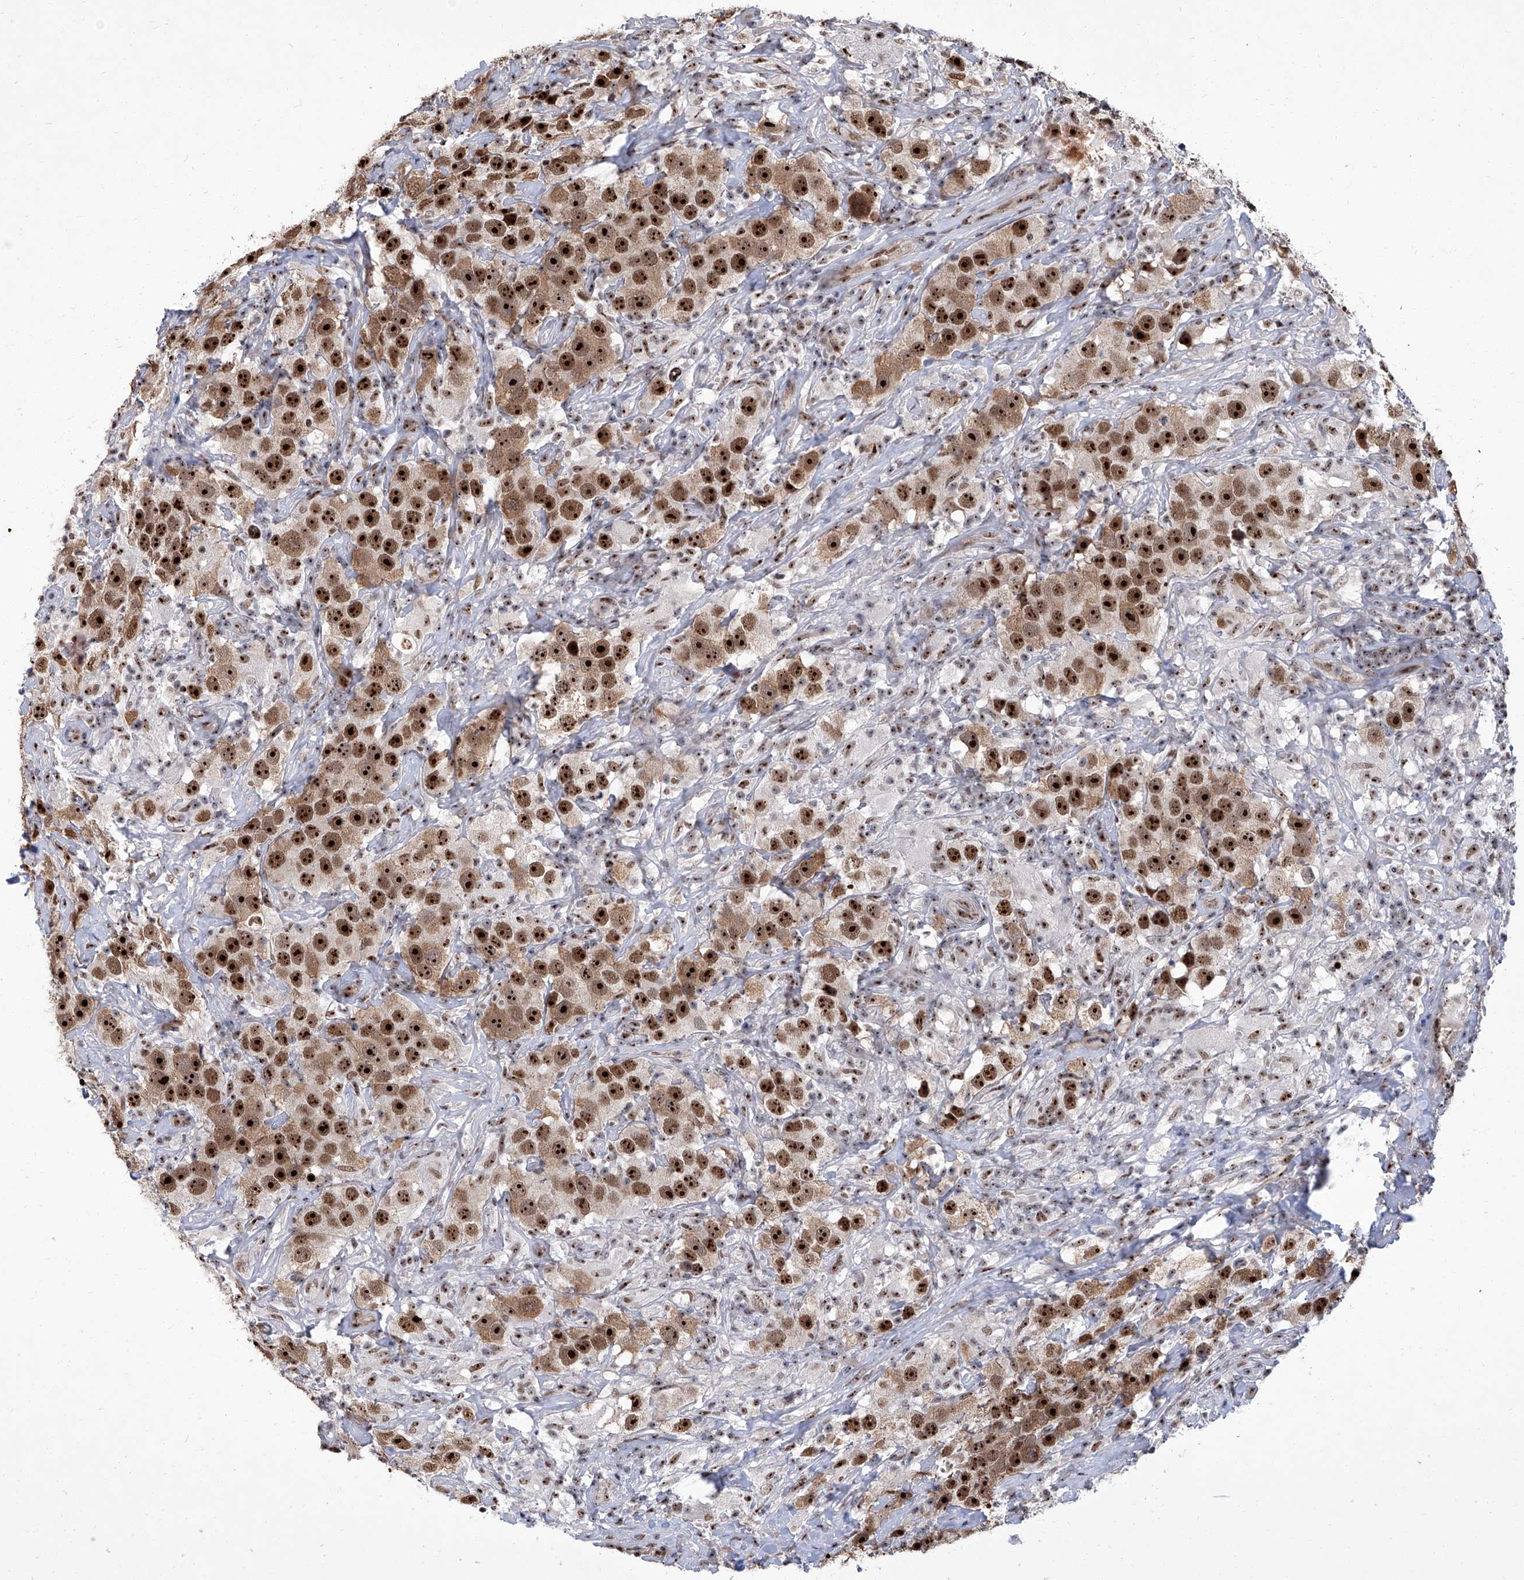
{"staining": {"intensity": "moderate", "quantity": ">75%", "location": "cytoplasmic/membranous,nuclear"}, "tissue": "testis cancer", "cell_type": "Tumor cells", "image_type": "cancer", "snomed": [{"axis": "morphology", "description": "Seminoma, NOS"}, {"axis": "topography", "description": "Testis"}], "caption": "Immunohistochemical staining of human testis seminoma demonstrates medium levels of moderate cytoplasmic/membranous and nuclear protein positivity in approximately >75% of tumor cells.", "gene": "CMTR1", "patient": {"sex": "male", "age": 49}}